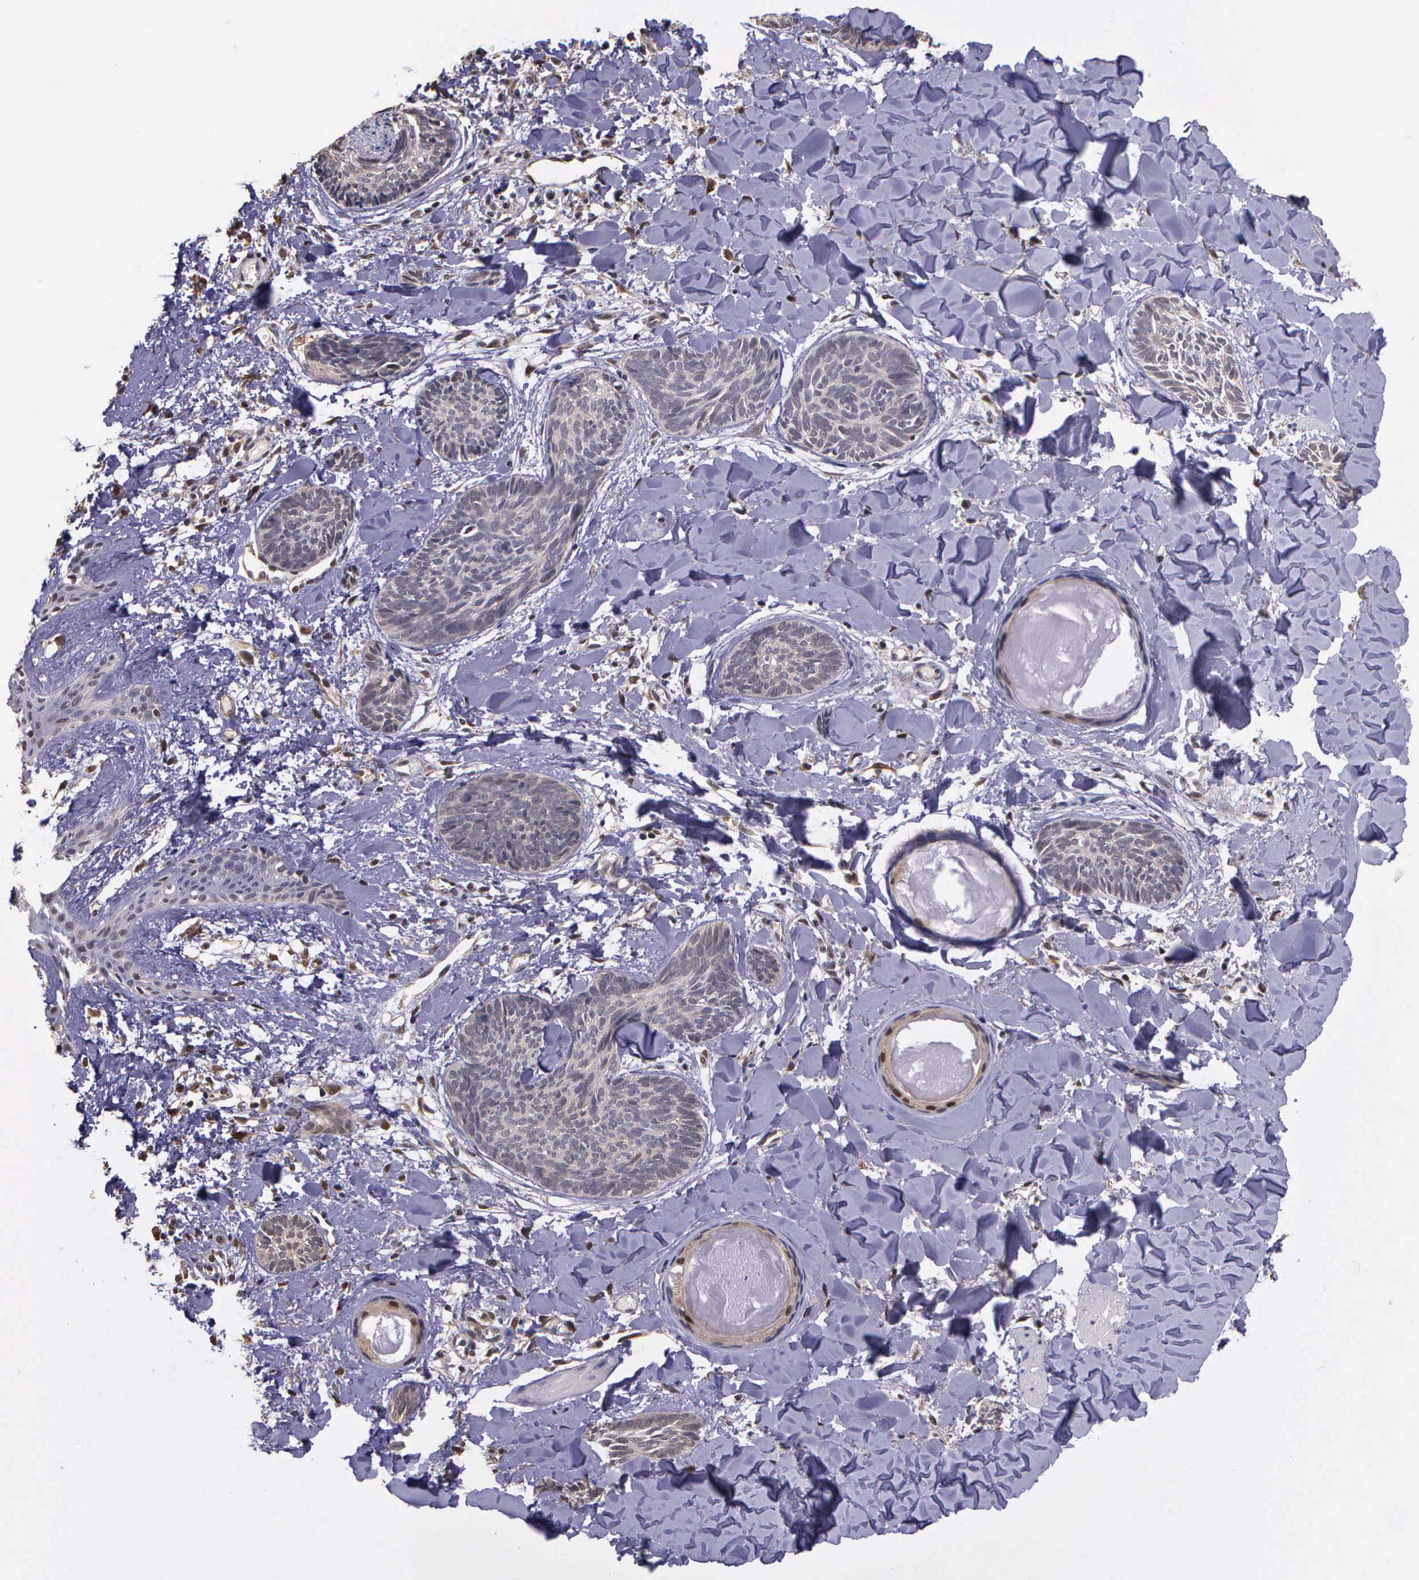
{"staining": {"intensity": "weak", "quantity": "25%-75%", "location": "cytoplasmic/membranous"}, "tissue": "skin cancer", "cell_type": "Tumor cells", "image_type": "cancer", "snomed": [{"axis": "morphology", "description": "Basal cell carcinoma"}, {"axis": "topography", "description": "Skin"}], "caption": "Approximately 25%-75% of tumor cells in skin cancer (basal cell carcinoma) display weak cytoplasmic/membranous protein staining as visualized by brown immunohistochemical staining.", "gene": "PSMC1", "patient": {"sex": "female", "age": 81}}